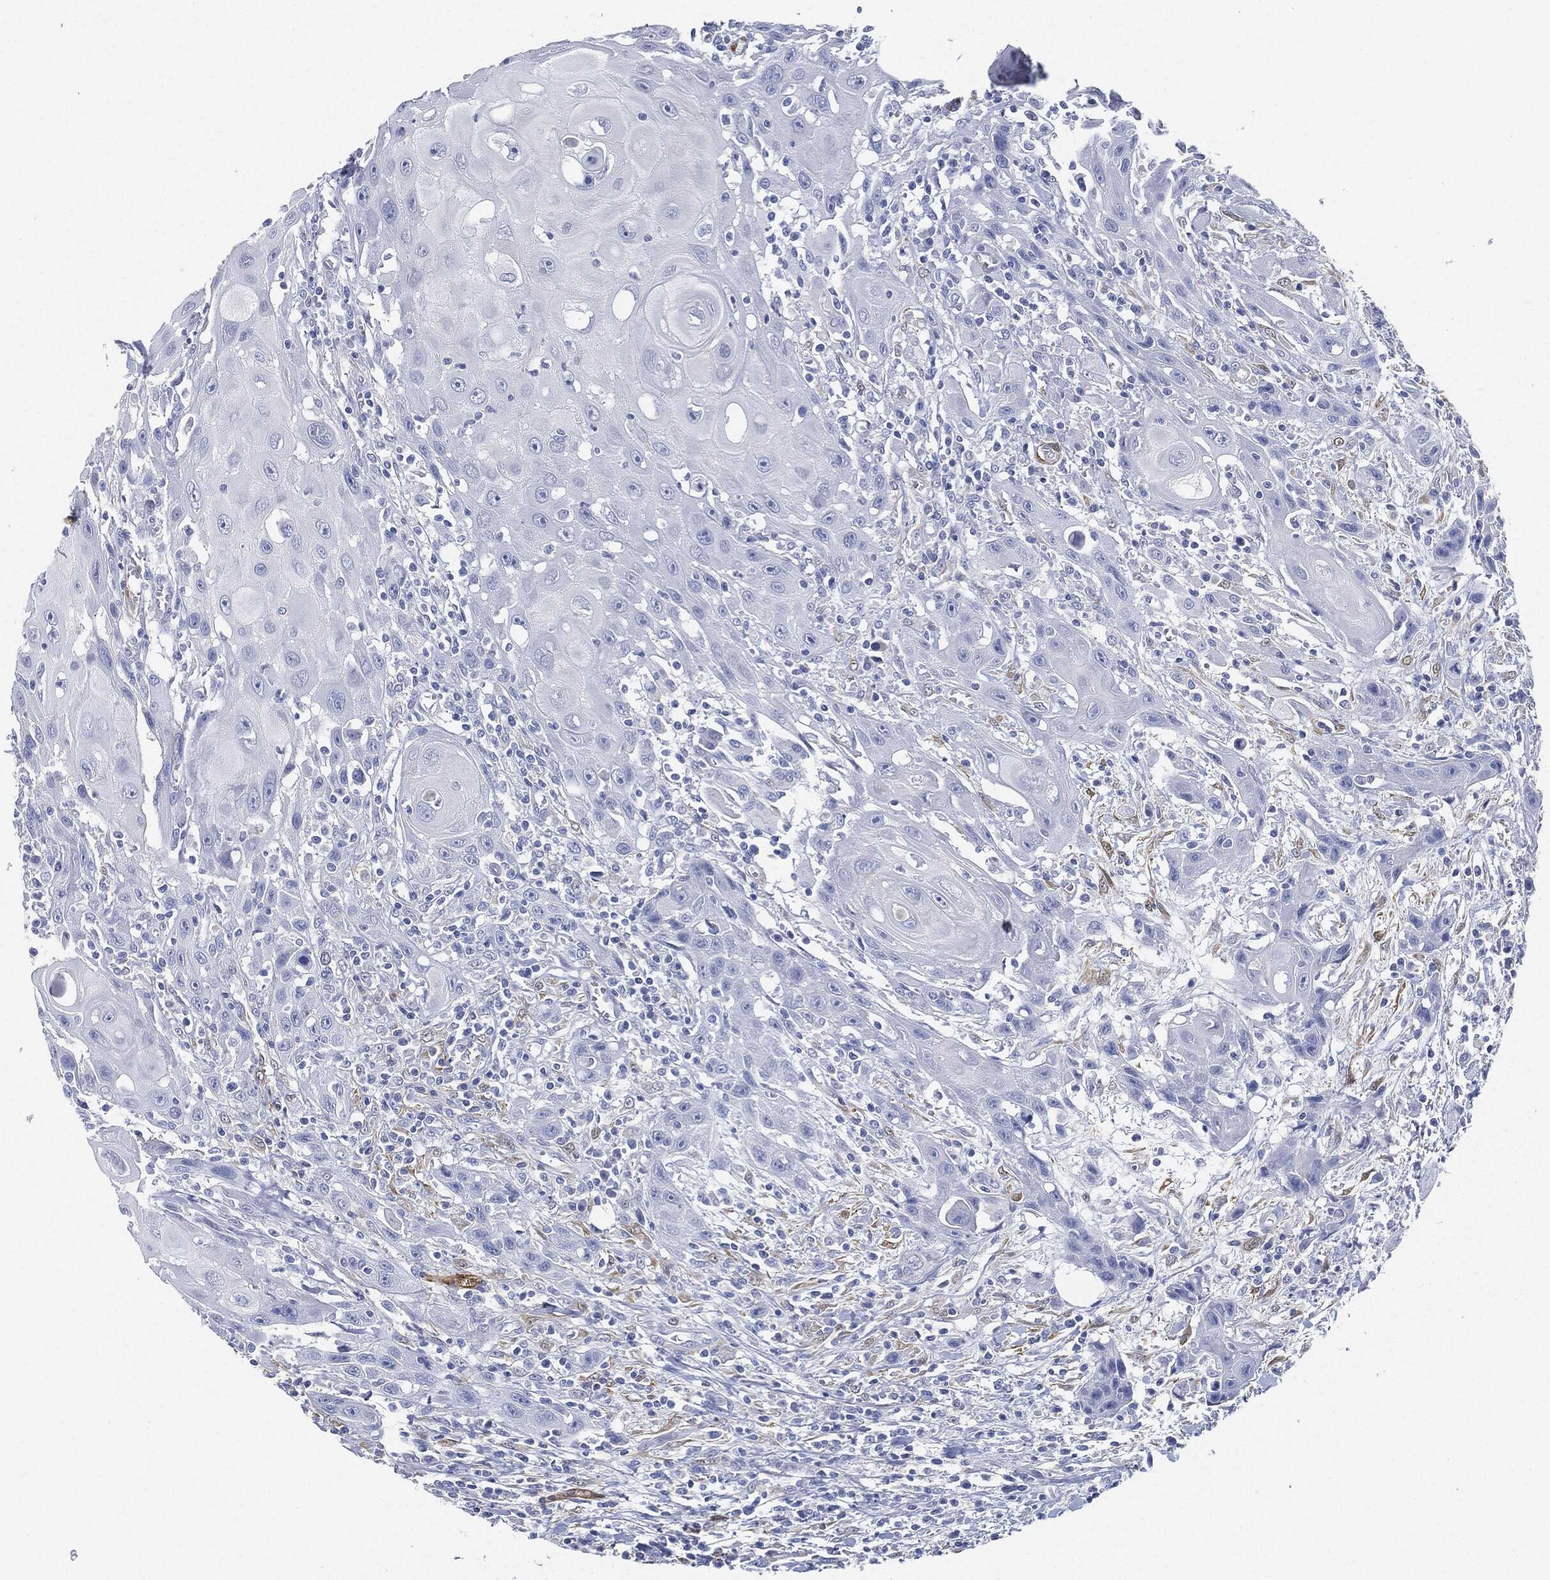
{"staining": {"intensity": "negative", "quantity": "none", "location": "none"}, "tissue": "head and neck cancer", "cell_type": "Tumor cells", "image_type": "cancer", "snomed": [{"axis": "morphology", "description": "Normal tissue, NOS"}, {"axis": "morphology", "description": "Squamous cell carcinoma, NOS"}, {"axis": "topography", "description": "Oral tissue"}, {"axis": "topography", "description": "Head-Neck"}], "caption": "Immunohistochemistry photomicrograph of neoplastic tissue: head and neck squamous cell carcinoma stained with DAB (3,3'-diaminobenzidine) reveals no significant protein expression in tumor cells.", "gene": "TAGLN", "patient": {"sex": "male", "age": 71}}